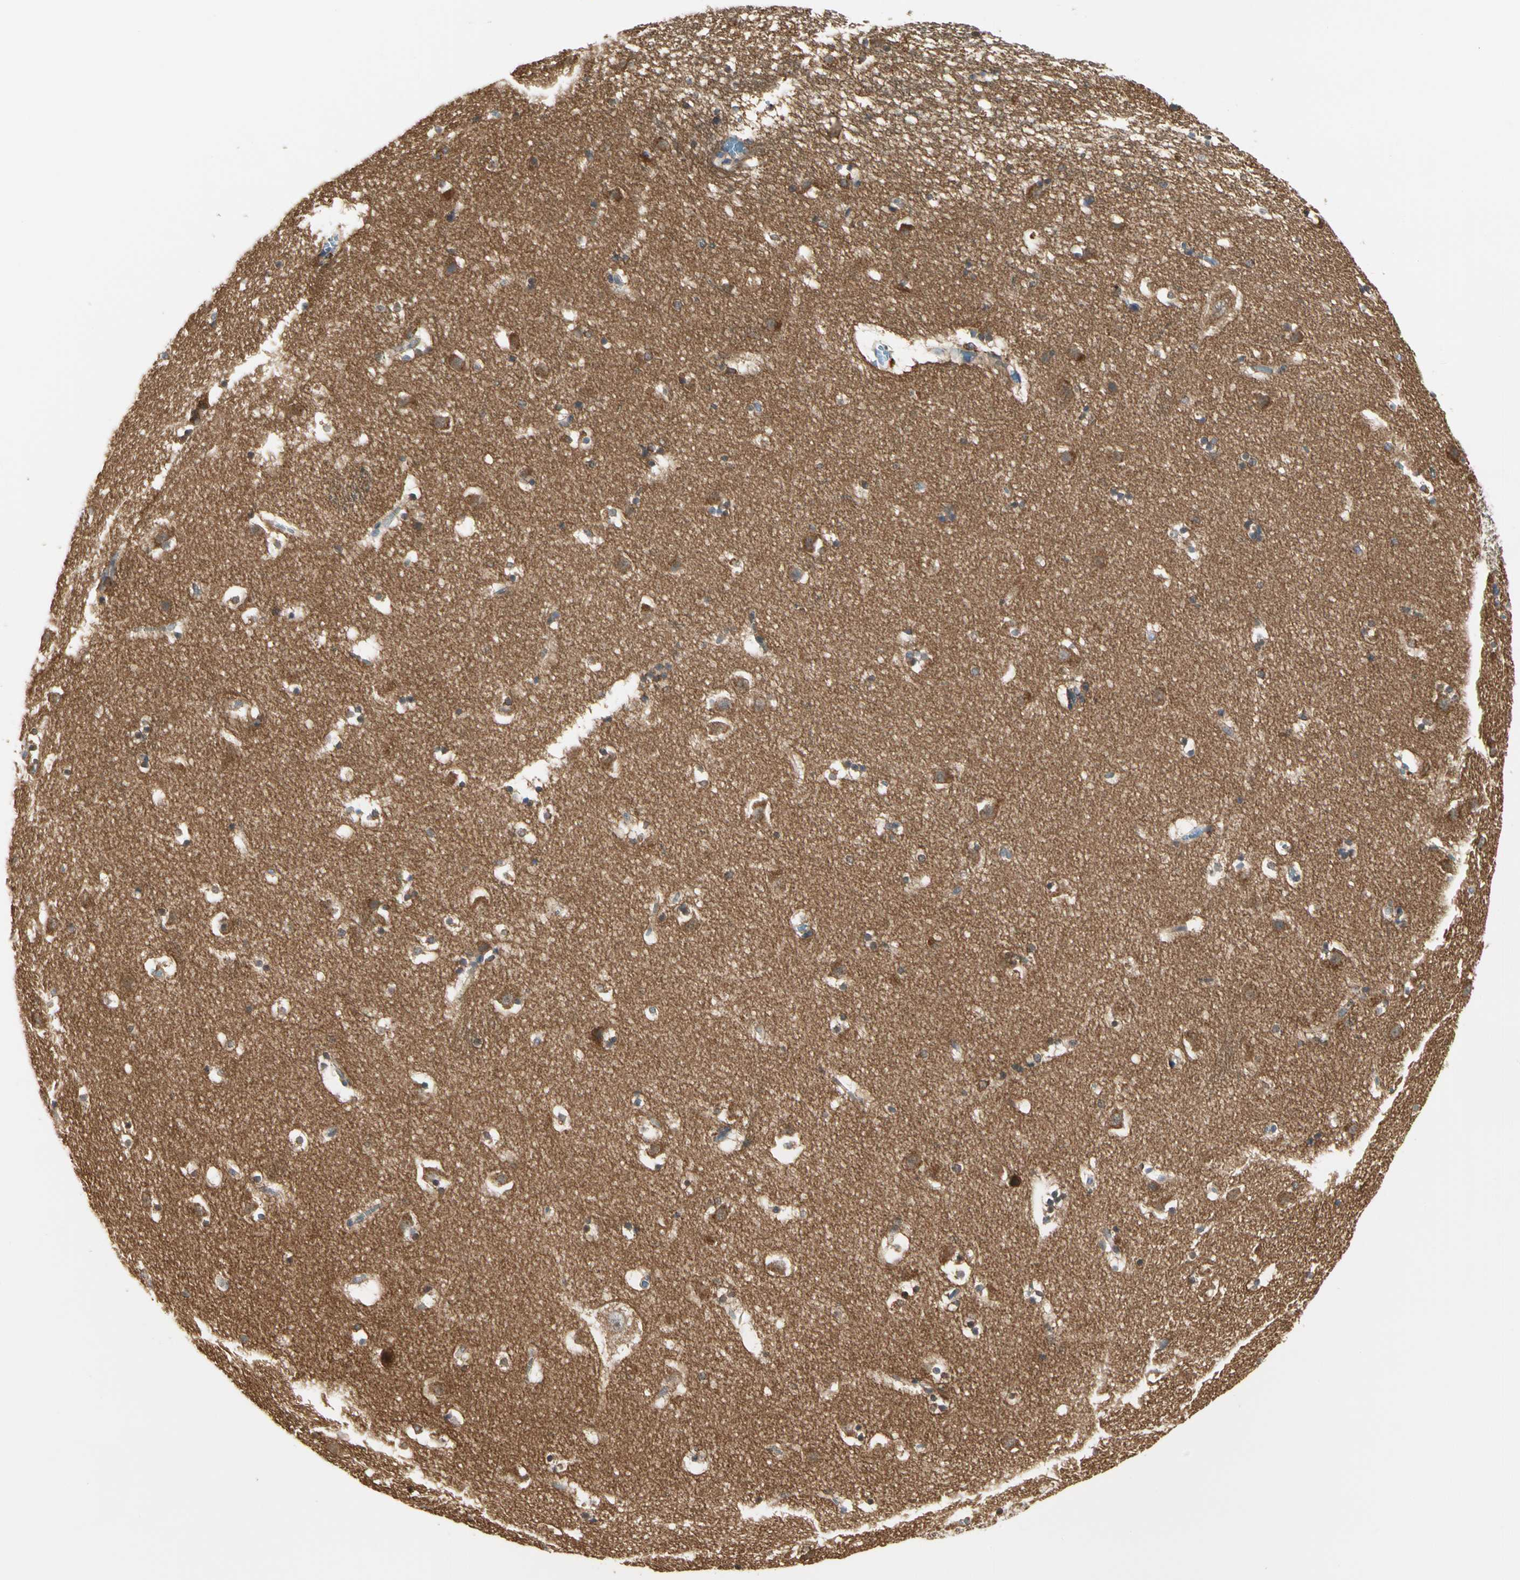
{"staining": {"intensity": "moderate", "quantity": "<25%", "location": "cytoplasmic/membranous"}, "tissue": "caudate", "cell_type": "Glial cells", "image_type": "normal", "snomed": [{"axis": "morphology", "description": "Normal tissue, NOS"}, {"axis": "topography", "description": "Lateral ventricle wall"}], "caption": "IHC of benign caudate exhibits low levels of moderate cytoplasmic/membranous staining in about <25% of glial cells.", "gene": "NAPG", "patient": {"sex": "male", "age": 45}}